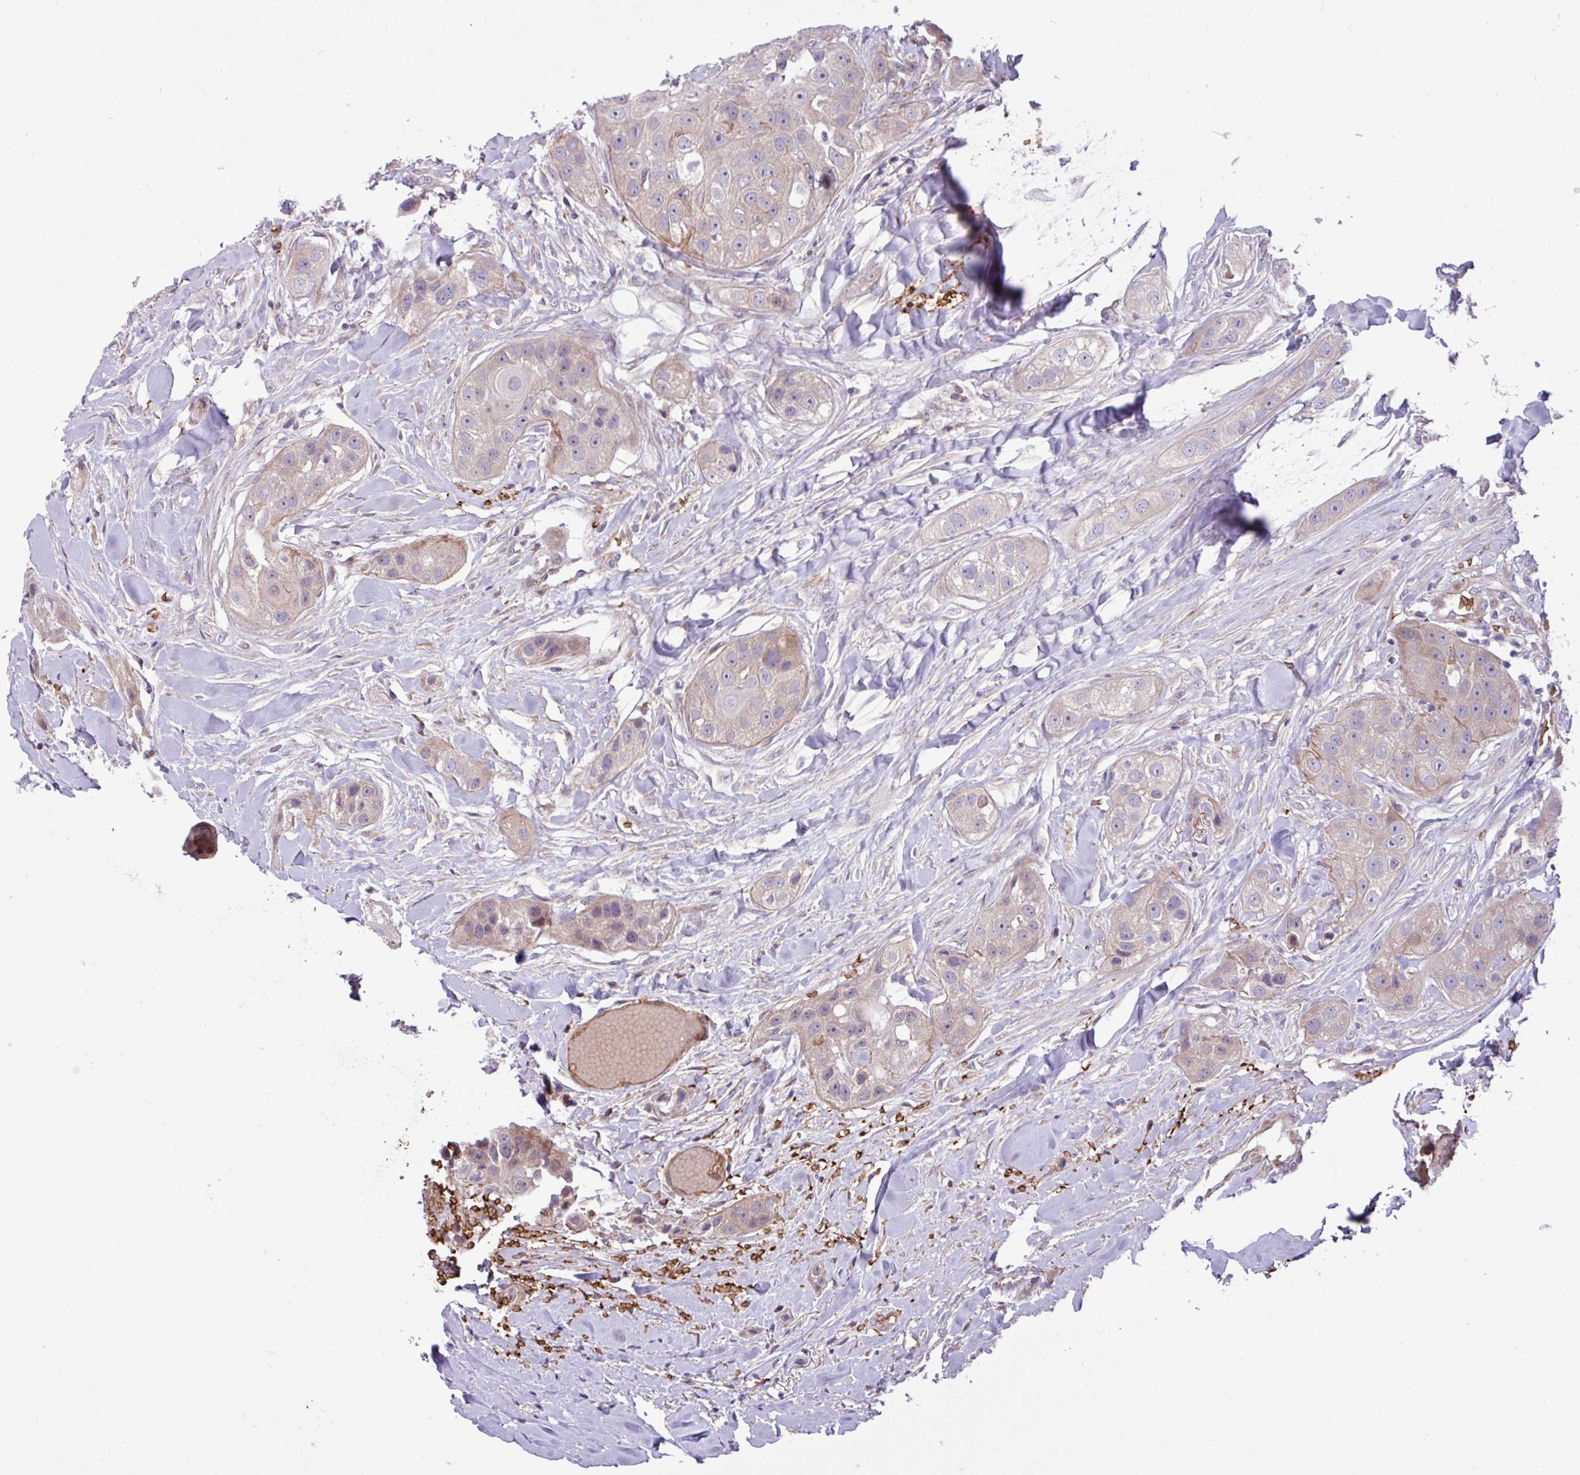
{"staining": {"intensity": "moderate", "quantity": "<25%", "location": "cytoplasmic/membranous"}, "tissue": "head and neck cancer", "cell_type": "Tumor cells", "image_type": "cancer", "snomed": [{"axis": "morphology", "description": "Normal tissue, NOS"}, {"axis": "morphology", "description": "Squamous cell carcinoma, NOS"}, {"axis": "topography", "description": "Skeletal muscle"}, {"axis": "topography", "description": "Head-Neck"}], "caption": "Moderate cytoplasmic/membranous positivity is present in approximately <25% of tumor cells in head and neck cancer.", "gene": "RAD21L1", "patient": {"sex": "male", "age": 51}}